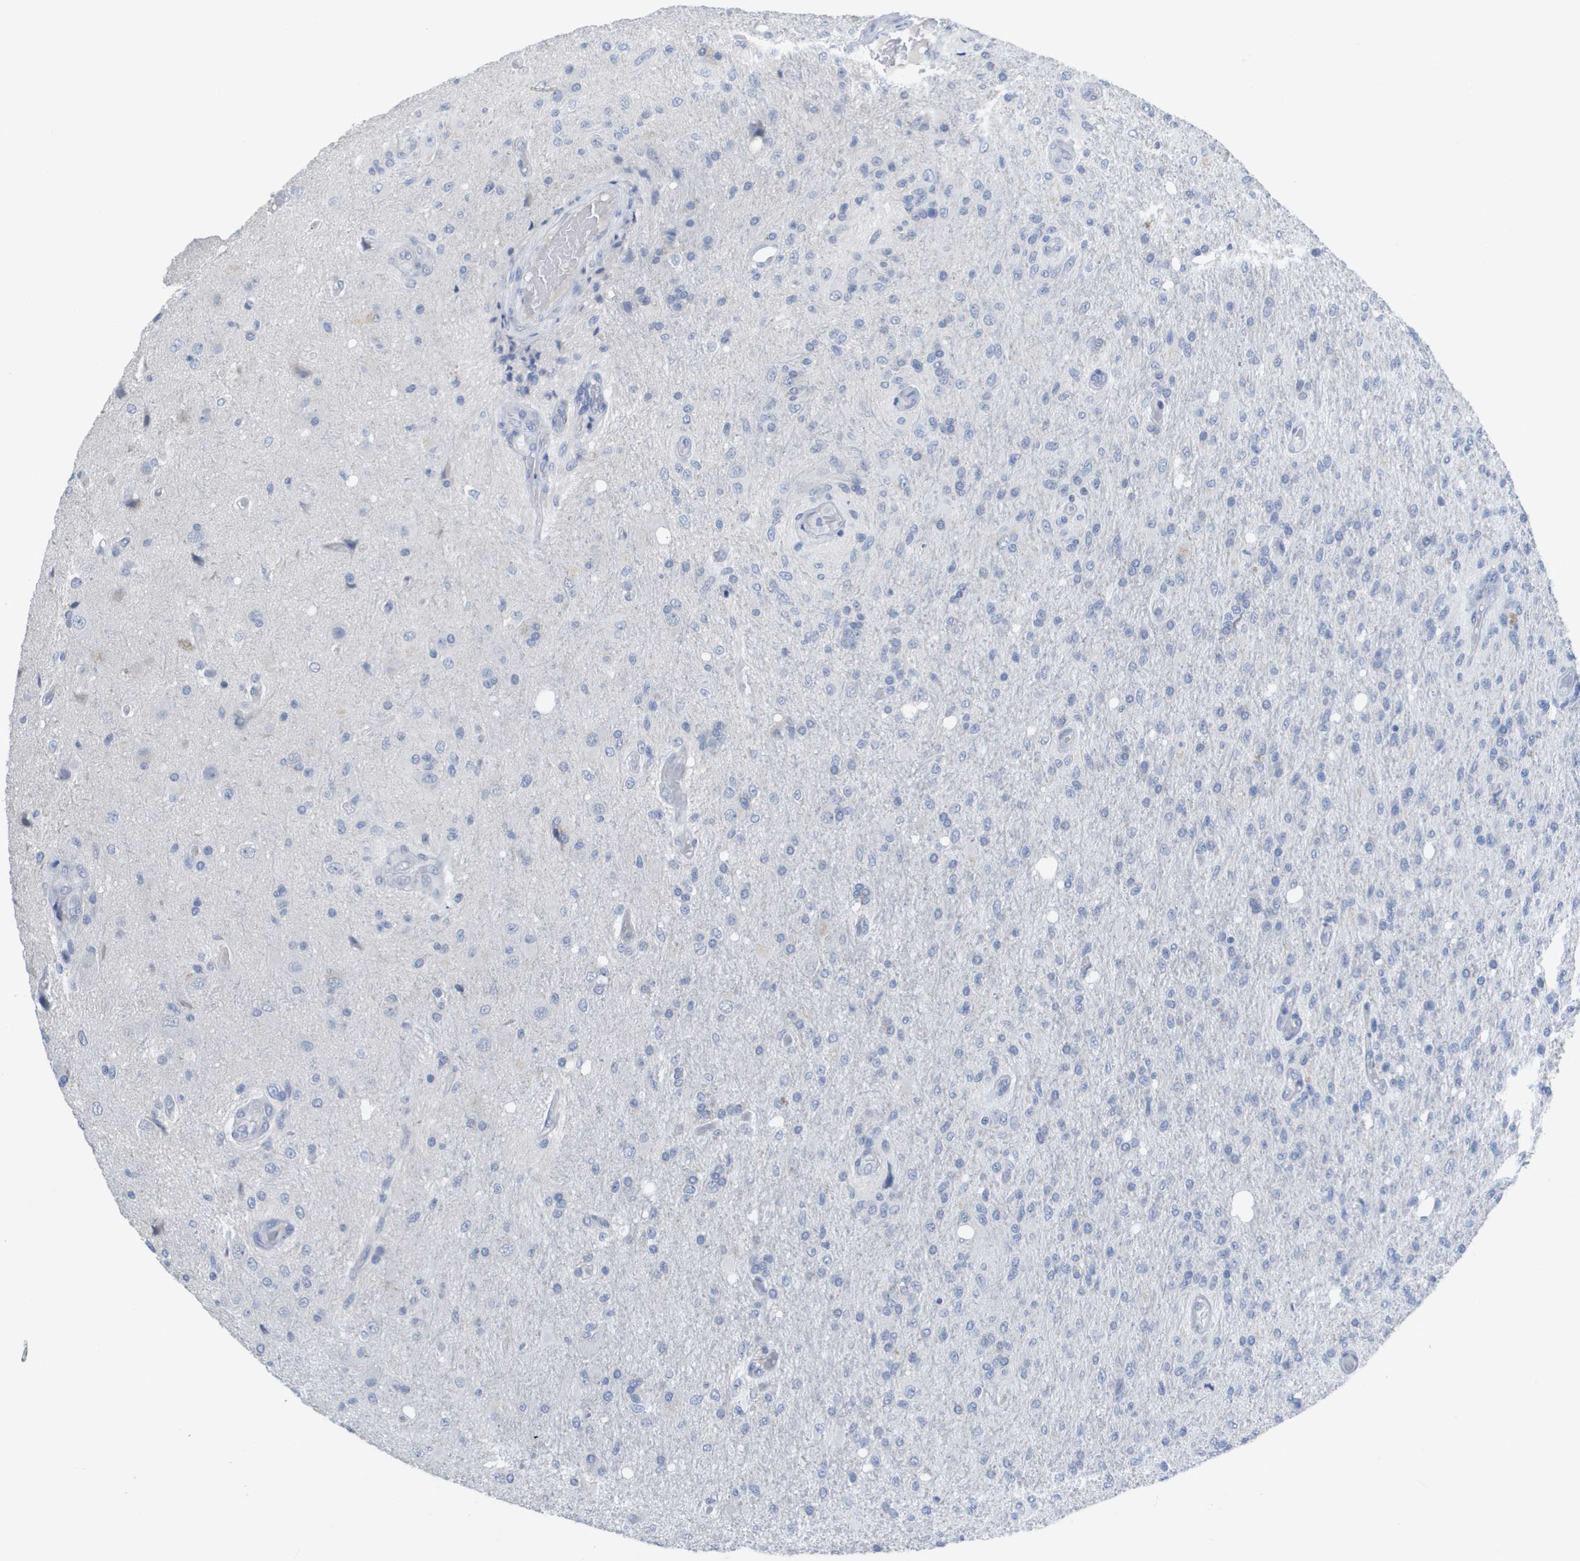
{"staining": {"intensity": "negative", "quantity": "none", "location": "none"}, "tissue": "glioma", "cell_type": "Tumor cells", "image_type": "cancer", "snomed": [{"axis": "morphology", "description": "Normal tissue, NOS"}, {"axis": "morphology", "description": "Glioma, malignant, High grade"}, {"axis": "topography", "description": "Cerebral cortex"}], "caption": "This is an IHC histopathology image of malignant glioma (high-grade). There is no expression in tumor cells.", "gene": "PDE4A", "patient": {"sex": "male", "age": 77}}